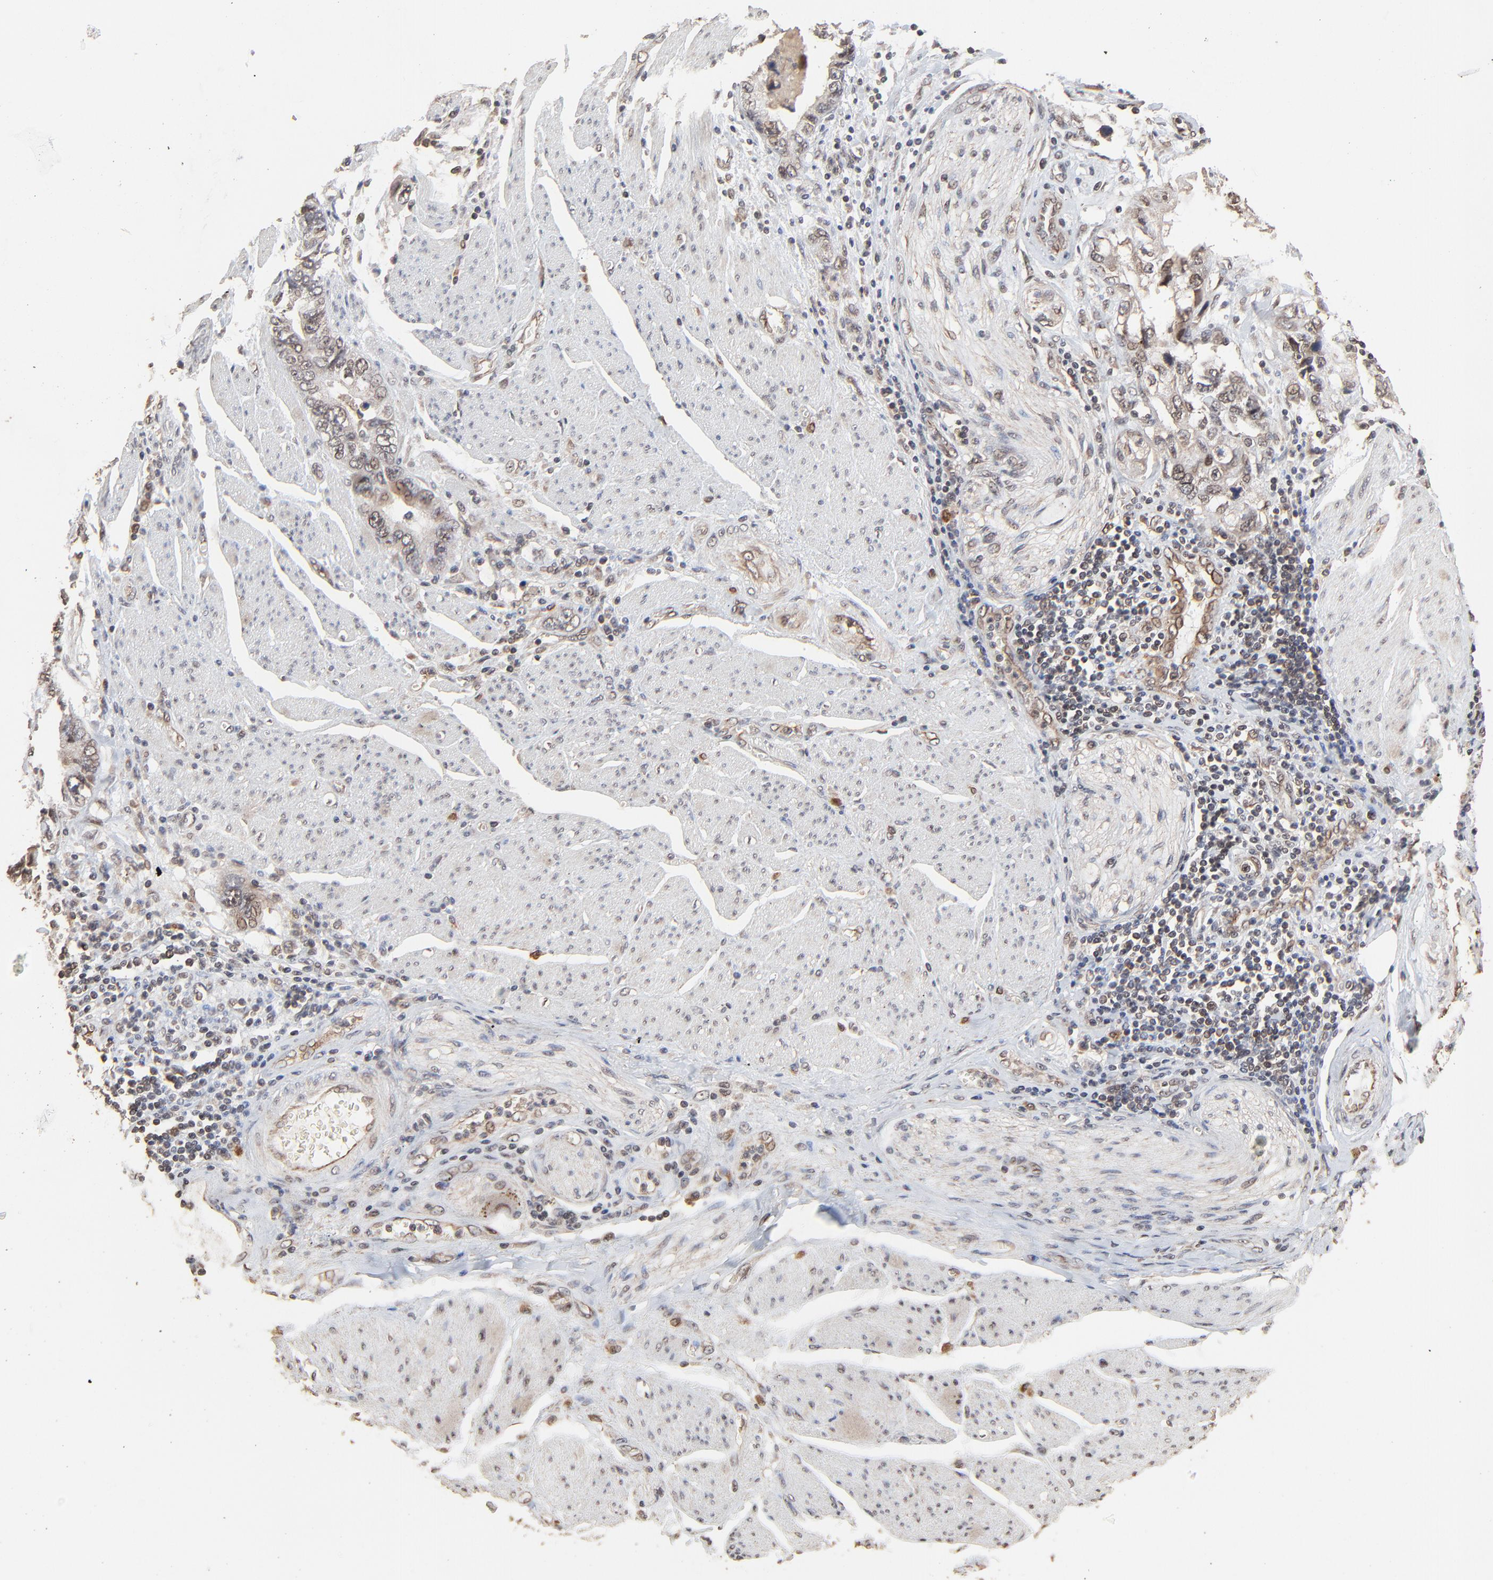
{"staining": {"intensity": "weak", "quantity": "<25%", "location": "cytoplasmic/membranous,nuclear"}, "tissue": "stomach cancer", "cell_type": "Tumor cells", "image_type": "cancer", "snomed": [{"axis": "morphology", "description": "Adenocarcinoma, NOS"}, {"axis": "topography", "description": "Pancreas"}, {"axis": "topography", "description": "Stomach, upper"}], "caption": "Stomach cancer was stained to show a protein in brown. There is no significant staining in tumor cells.", "gene": "FAM227A", "patient": {"sex": "male", "age": 77}}